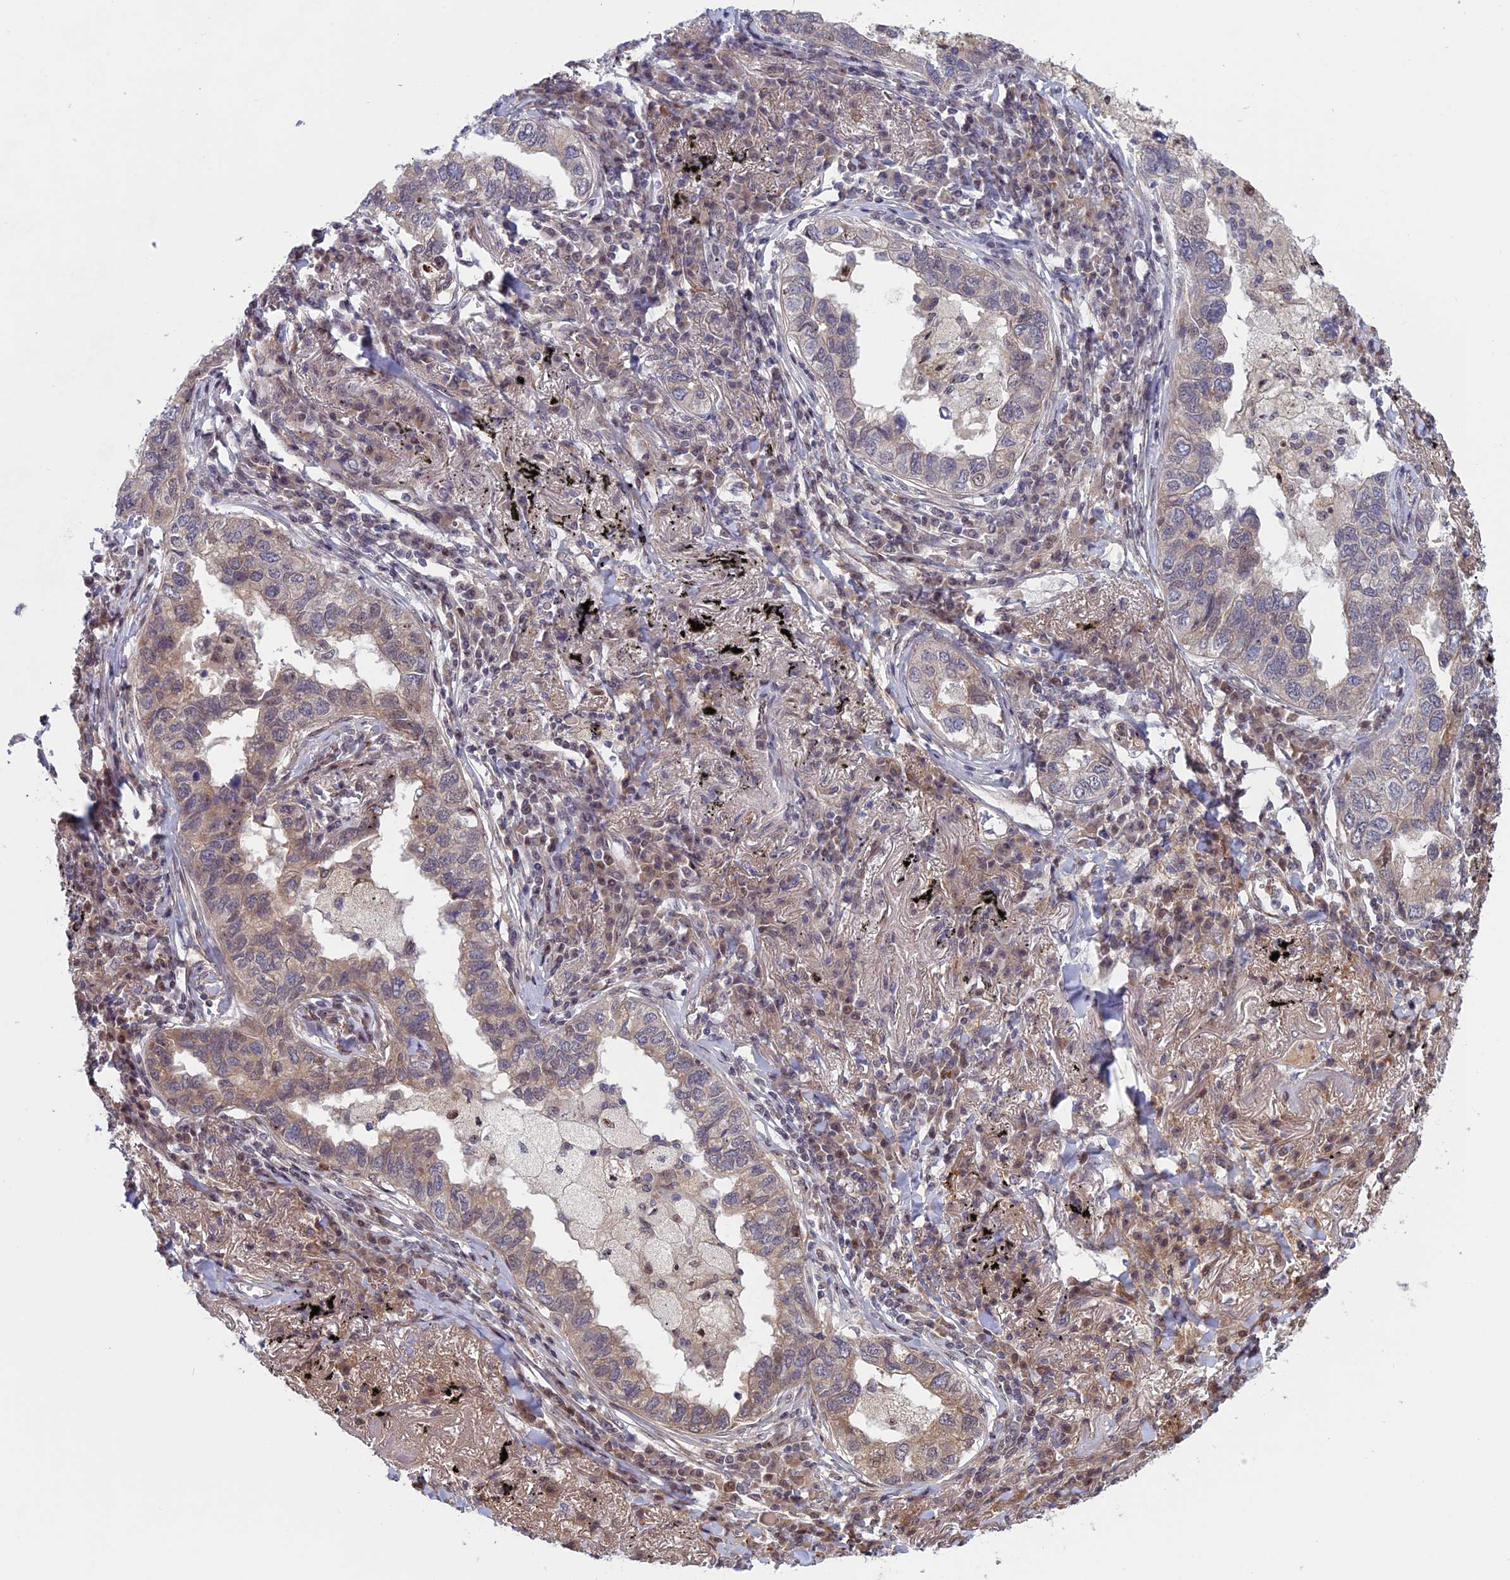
{"staining": {"intensity": "weak", "quantity": "<25%", "location": "cytoplasmic/membranous"}, "tissue": "lung cancer", "cell_type": "Tumor cells", "image_type": "cancer", "snomed": [{"axis": "morphology", "description": "Adenocarcinoma, NOS"}, {"axis": "topography", "description": "Lung"}], "caption": "Adenocarcinoma (lung) was stained to show a protein in brown. There is no significant staining in tumor cells.", "gene": "FADS1", "patient": {"sex": "male", "age": 65}}